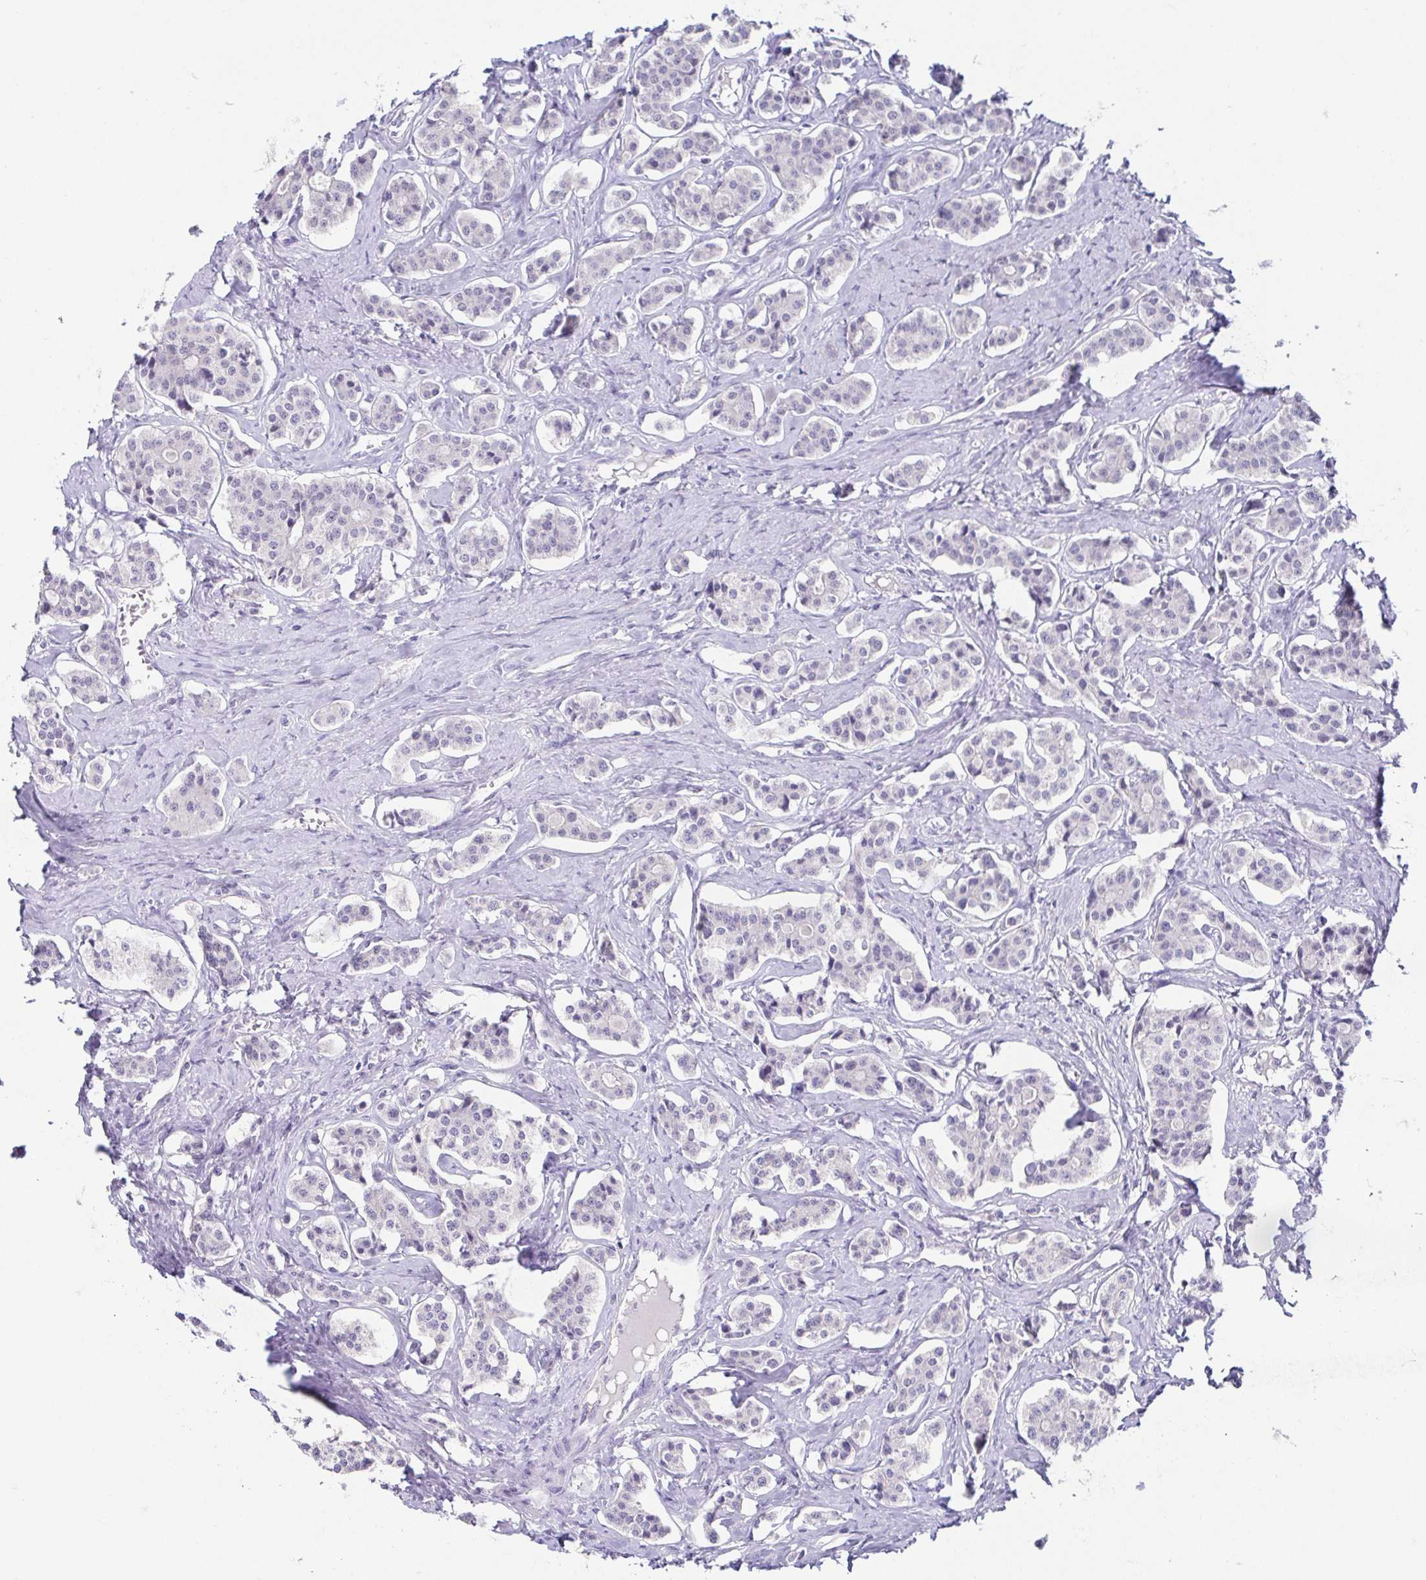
{"staining": {"intensity": "negative", "quantity": "none", "location": "none"}, "tissue": "carcinoid", "cell_type": "Tumor cells", "image_type": "cancer", "snomed": [{"axis": "morphology", "description": "Carcinoid, malignant, NOS"}, {"axis": "topography", "description": "Small intestine"}], "caption": "Human carcinoid stained for a protein using immunohistochemistry (IHC) displays no positivity in tumor cells.", "gene": "TP73", "patient": {"sex": "male", "age": 63}}